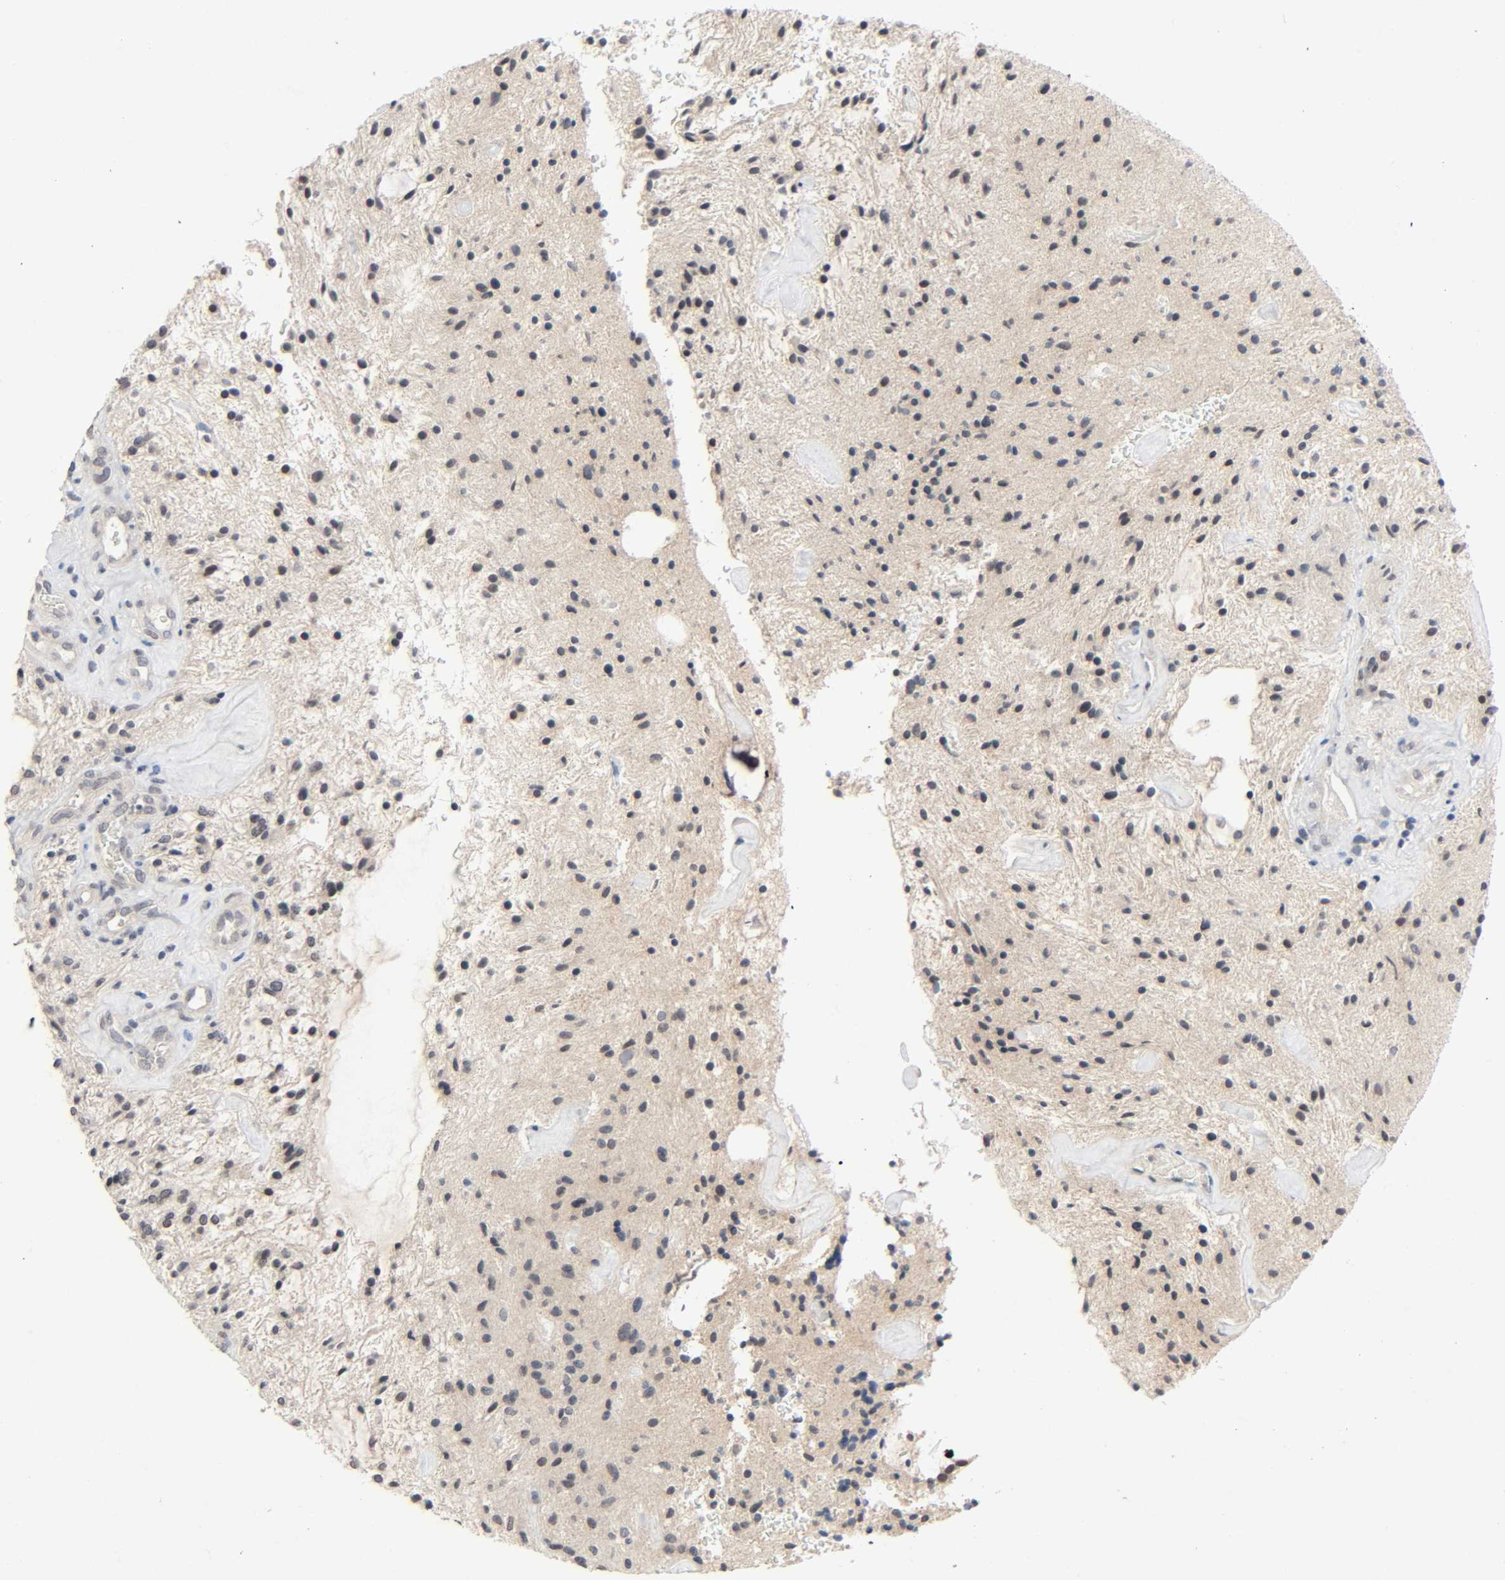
{"staining": {"intensity": "weak", "quantity": "25%-75%", "location": "nuclear"}, "tissue": "glioma", "cell_type": "Tumor cells", "image_type": "cancer", "snomed": [{"axis": "morphology", "description": "Glioma, malignant, NOS"}, {"axis": "topography", "description": "Cerebellum"}], "caption": "Protein positivity by IHC shows weak nuclear staining in about 25%-75% of tumor cells in glioma. Immunohistochemistry (ihc) stains the protein of interest in brown and the nuclei are stained blue.", "gene": "MAPKAPK5", "patient": {"sex": "female", "age": 10}}